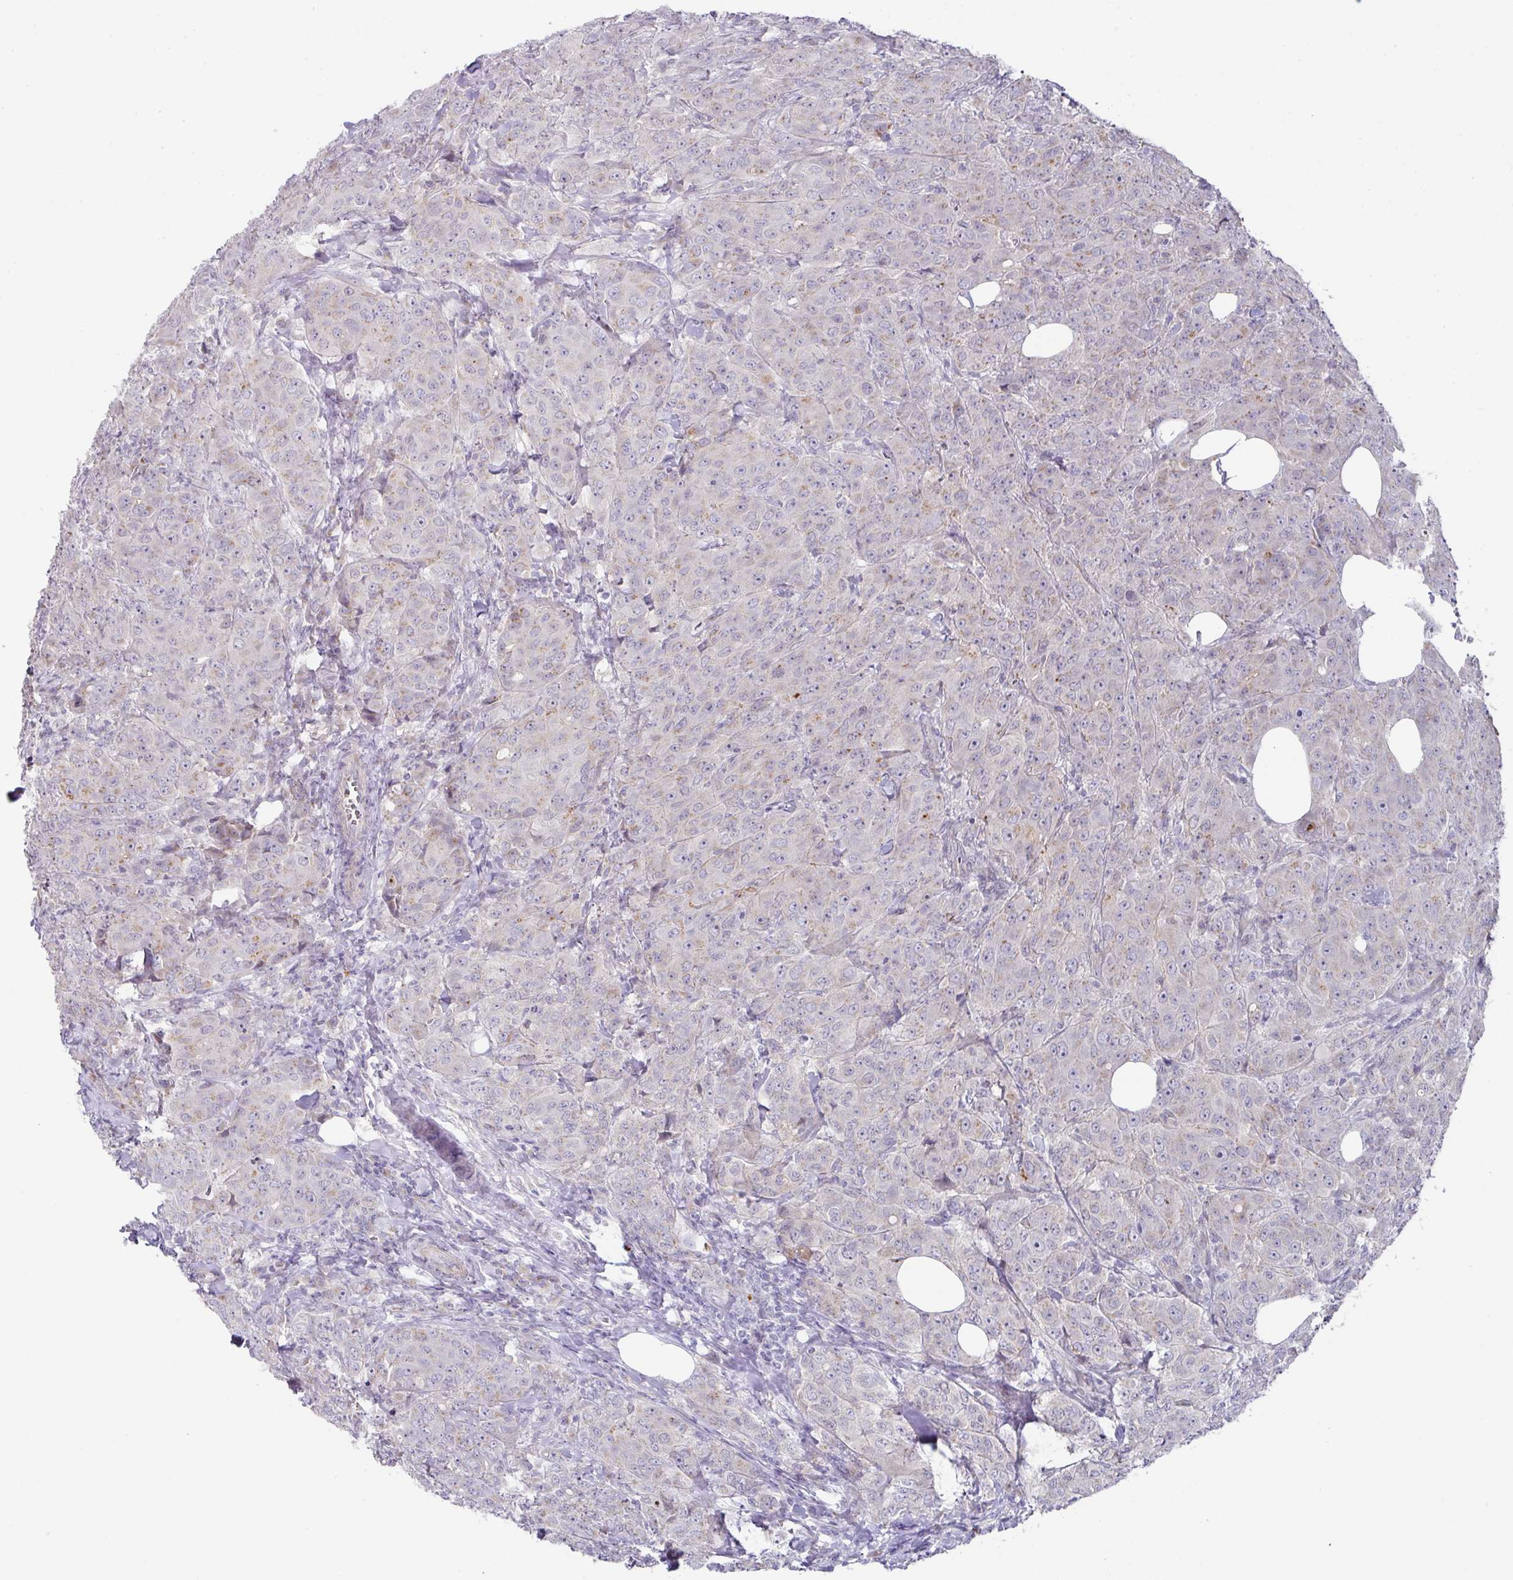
{"staining": {"intensity": "negative", "quantity": "none", "location": "none"}, "tissue": "breast cancer", "cell_type": "Tumor cells", "image_type": "cancer", "snomed": [{"axis": "morphology", "description": "Duct carcinoma"}, {"axis": "topography", "description": "Breast"}], "caption": "Immunohistochemistry (IHC) photomicrograph of breast cancer (intraductal carcinoma) stained for a protein (brown), which reveals no expression in tumor cells.", "gene": "TARM1", "patient": {"sex": "female", "age": 43}}